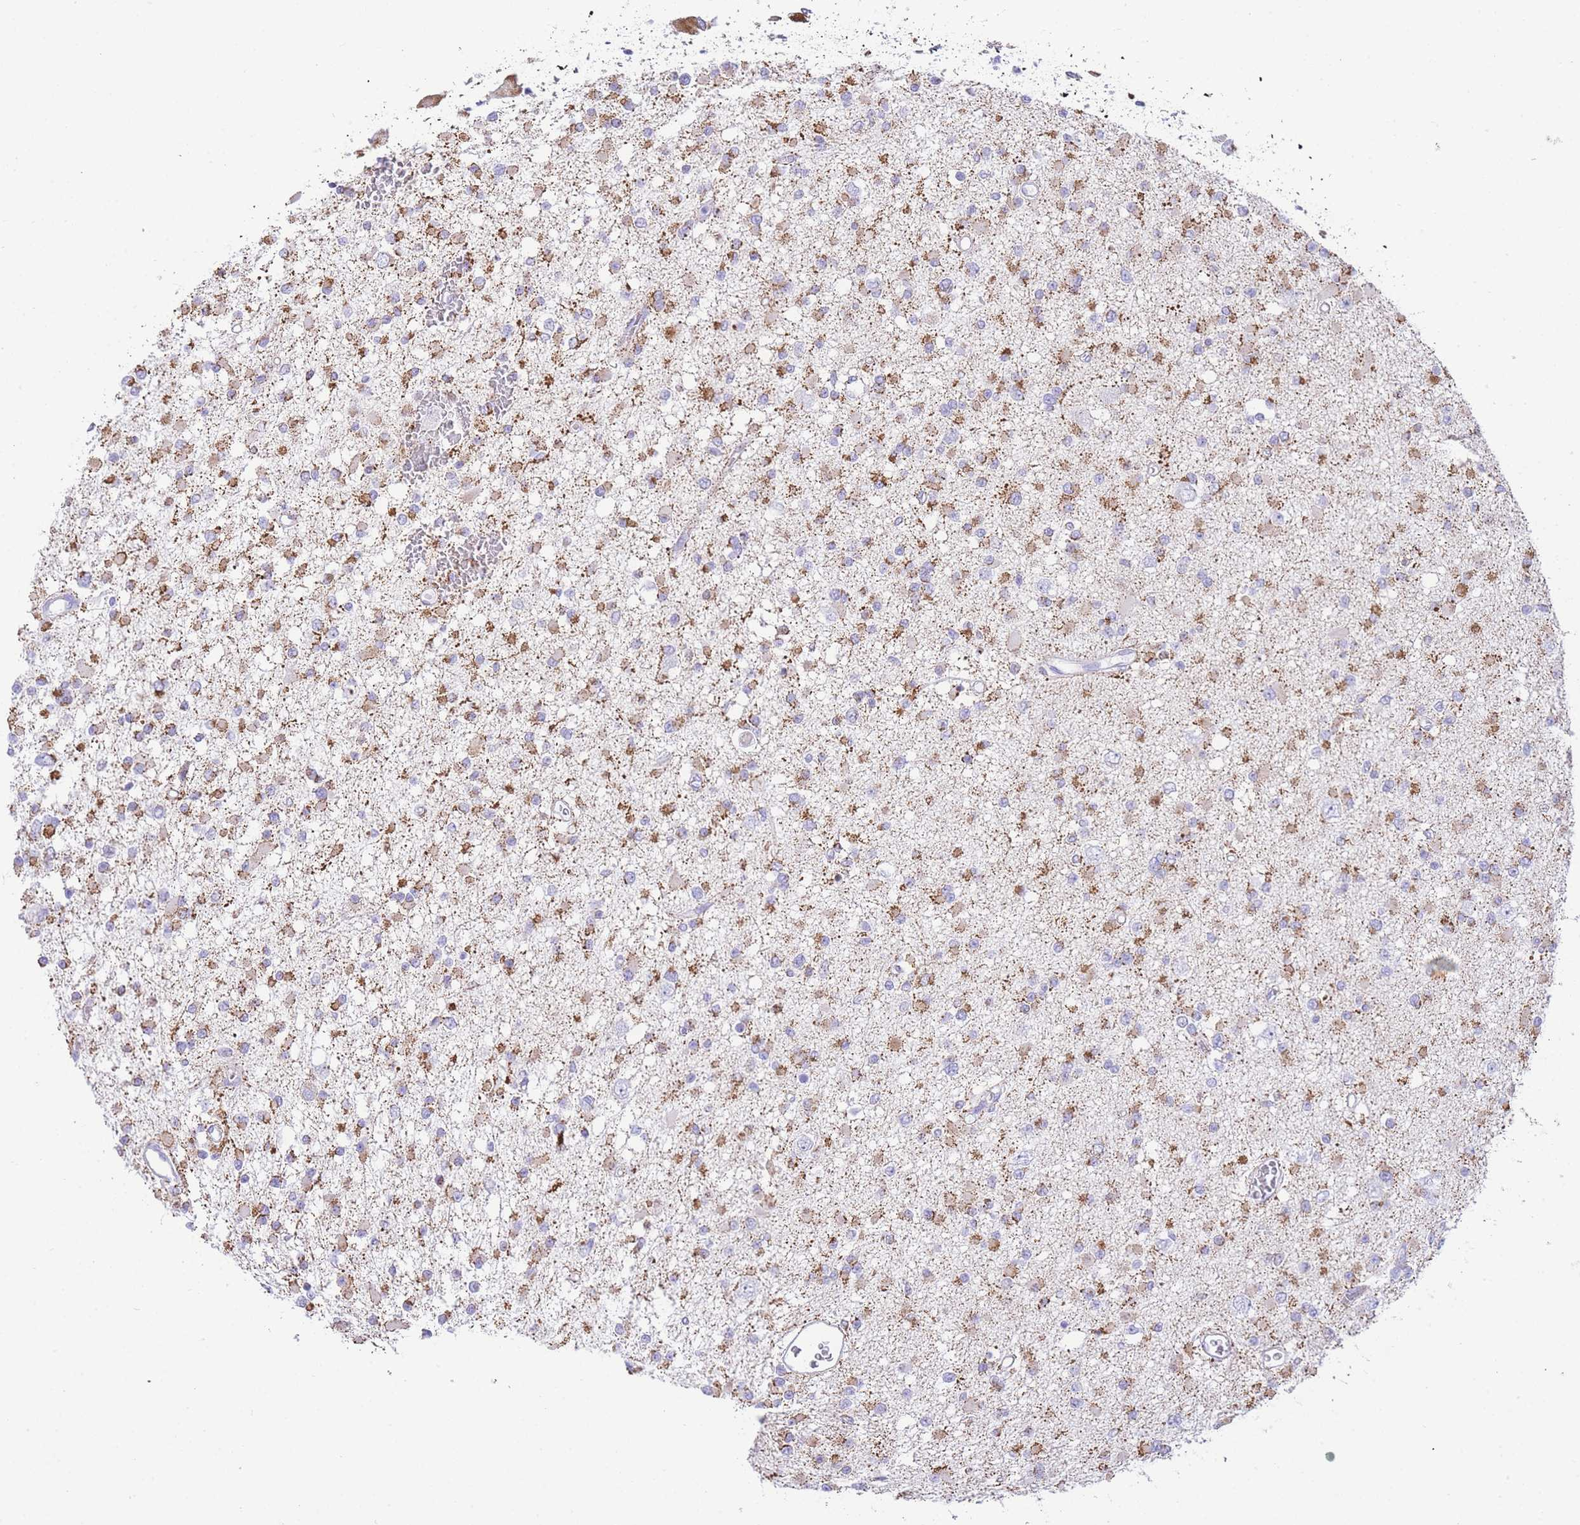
{"staining": {"intensity": "moderate", "quantity": ">75%", "location": "cytoplasmic/membranous"}, "tissue": "glioma", "cell_type": "Tumor cells", "image_type": "cancer", "snomed": [{"axis": "morphology", "description": "Glioma, malignant, Low grade"}, {"axis": "topography", "description": "Brain"}], "caption": "This is a histology image of immunohistochemistry (IHC) staining of low-grade glioma (malignant), which shows moderate staining in the cytoplasmic/membranous of tumor cells.", "gene": "ACSM4", "patient": {"sex": "female", "age": 22}}